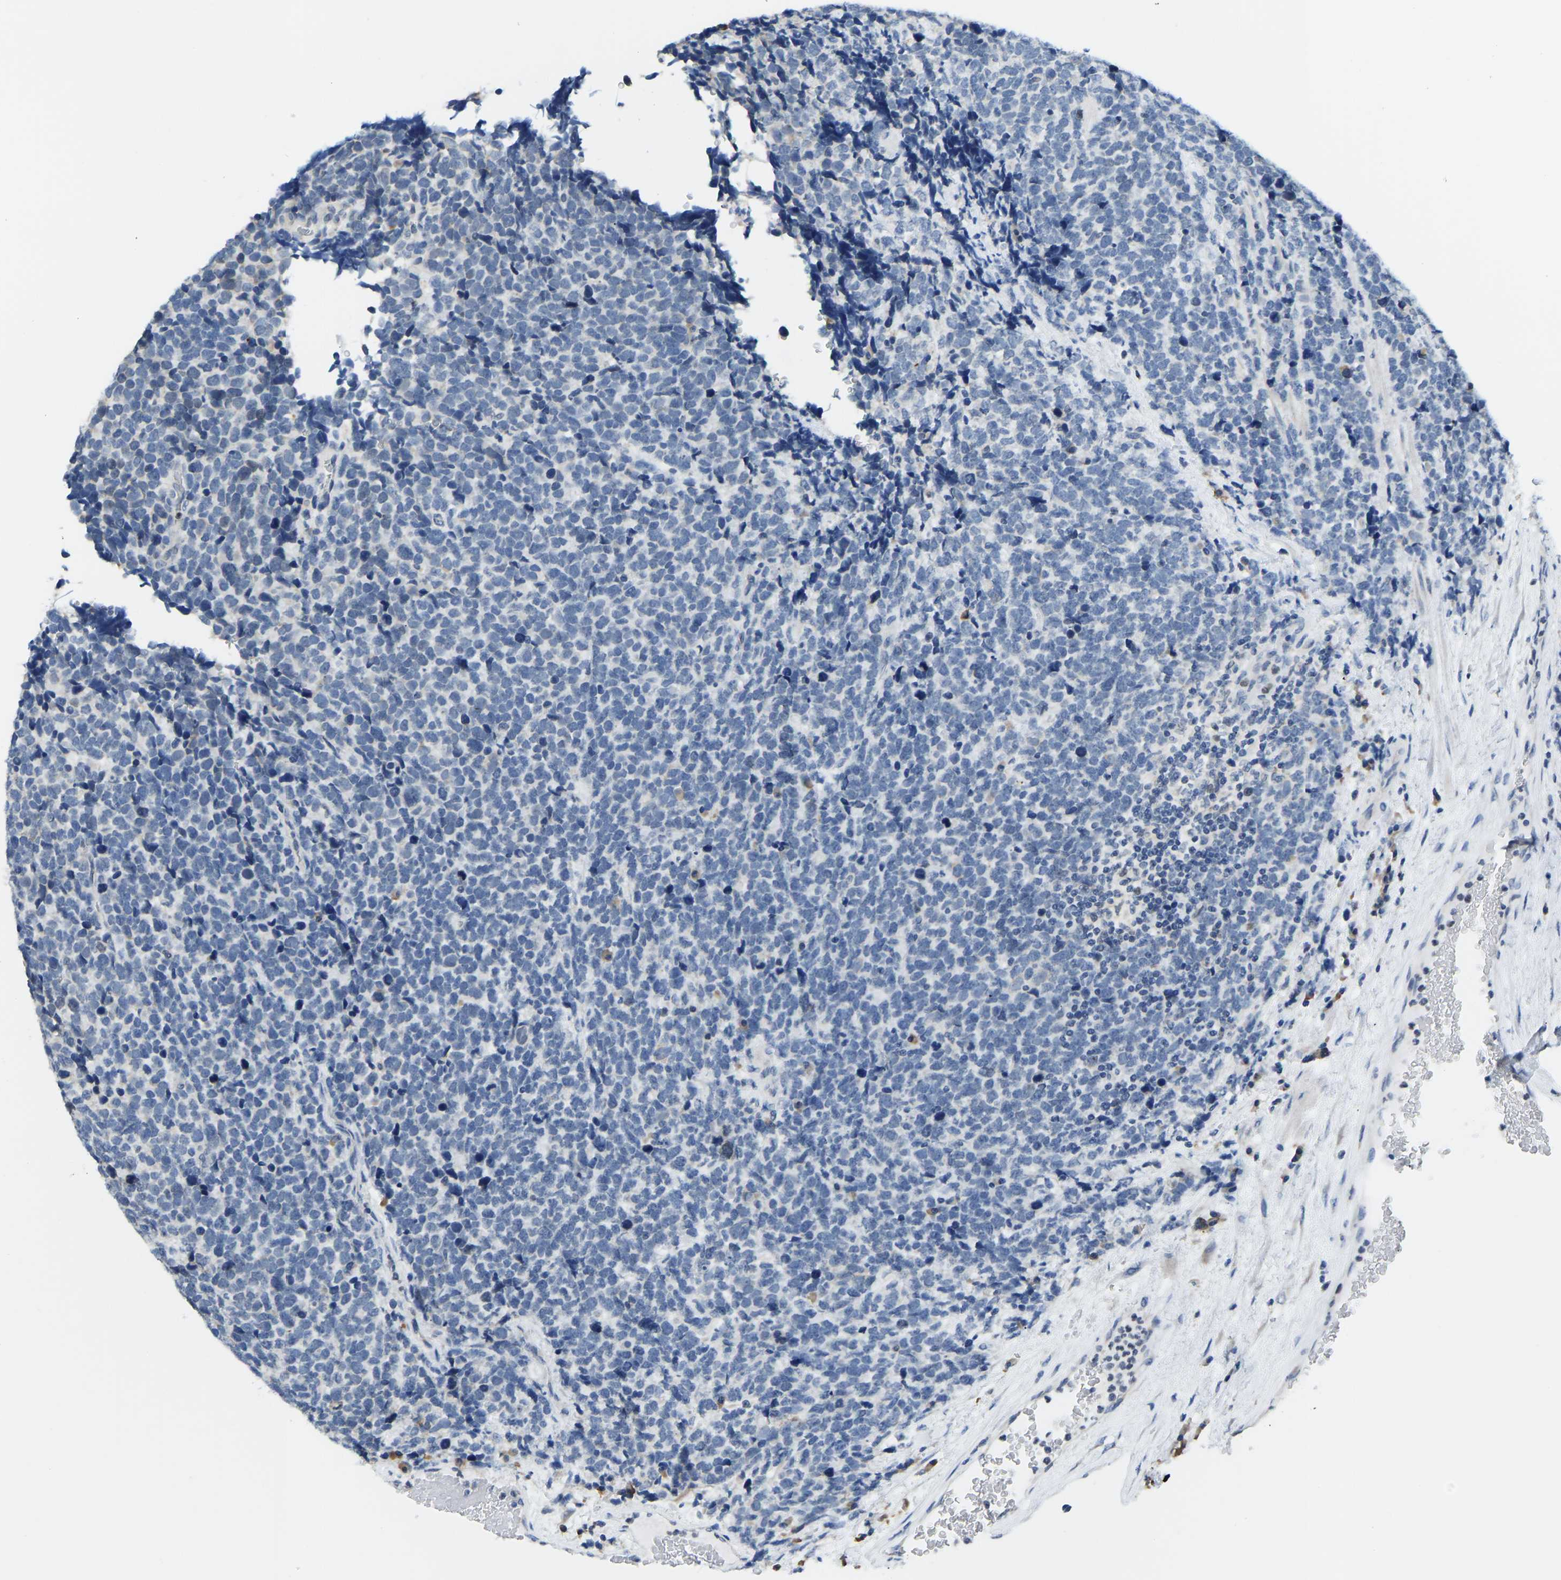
{"staining": {"intensity": "negative", "quantity": "none", "location": "none"}, "tissue": "urothelial cancer", "cell_type": "Tumor cells", "image_type": "cancer", "snomed": [{"axis": "morphology", "description": "Urothelial carcinoma, High grade"}, {"axis": "topography", "description": "Urinary bladder"}], "caption": "Immunohistochemistry (IHC) of urothelial carcinoma (high-grade) displays no expression in tumor cells. (IHC, brightfield microscopy, high magnification).", "gene": "VRK1", "patient": {"sex": "female", "age": 82}}